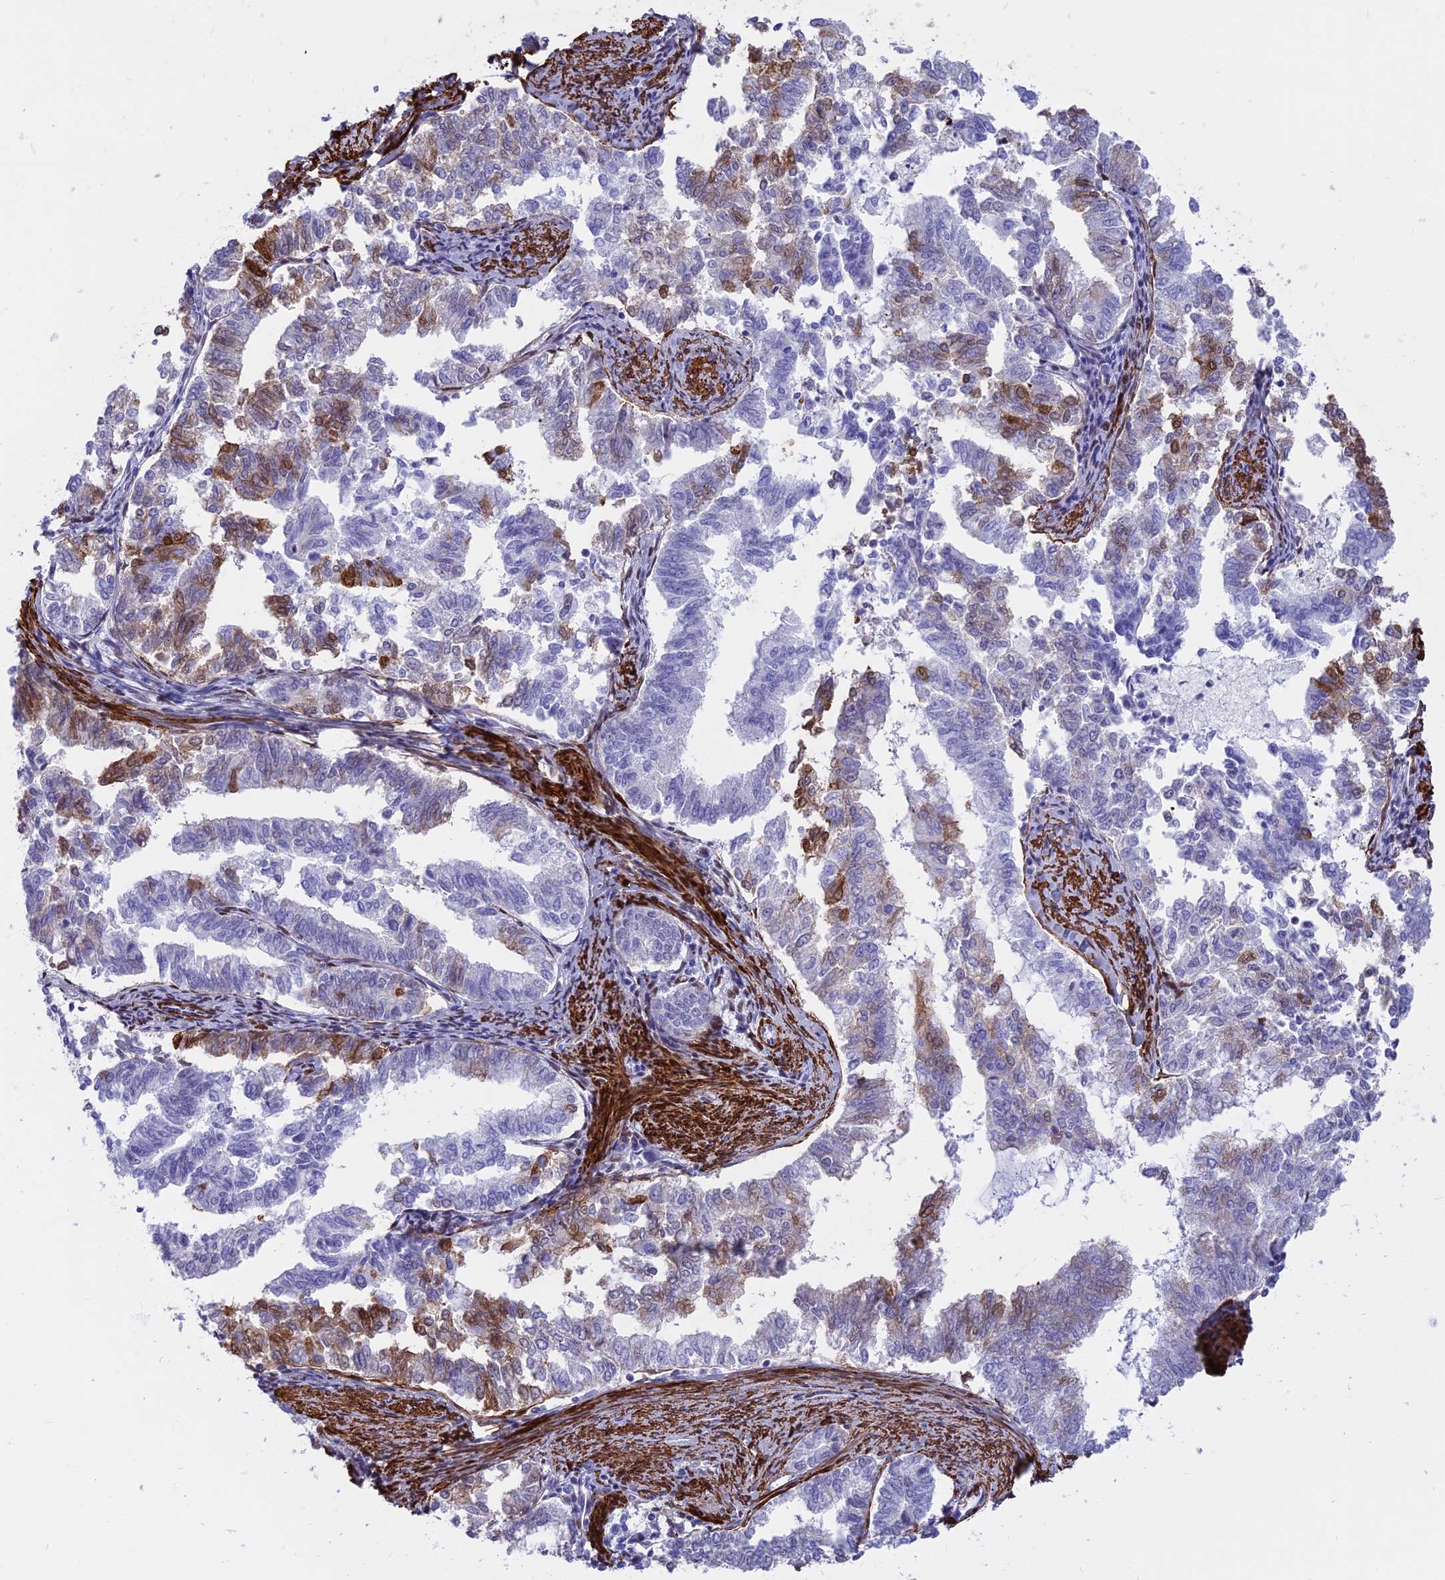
{"staining": {"intensity": "moderate", "quantity": "<25%", "location": "cytoplasmic/membranous"}, "tissue": "endometrial cancer", "cell_type": "Tumor cells", "image_type": "cancer", "snomed": [{"axis": "morphology", "description": "Adenocarcinoma, NOS"}, {"axis": "topography", "description": "Endometrium"}], "caption": "Immunohistochemistry (IHC) (DAB) staining of endometrial adenocarcinoma demonstrates moderate cytoplasmic/membranous protein expression in approximately <25% of tumor cells. The staining was performed using DAB, with brown indicating positive protein expression. Nuclei are stained blue with hematoxylin.", "gene": "CENPV", "patient": {"sex": "female", "age": 79}}